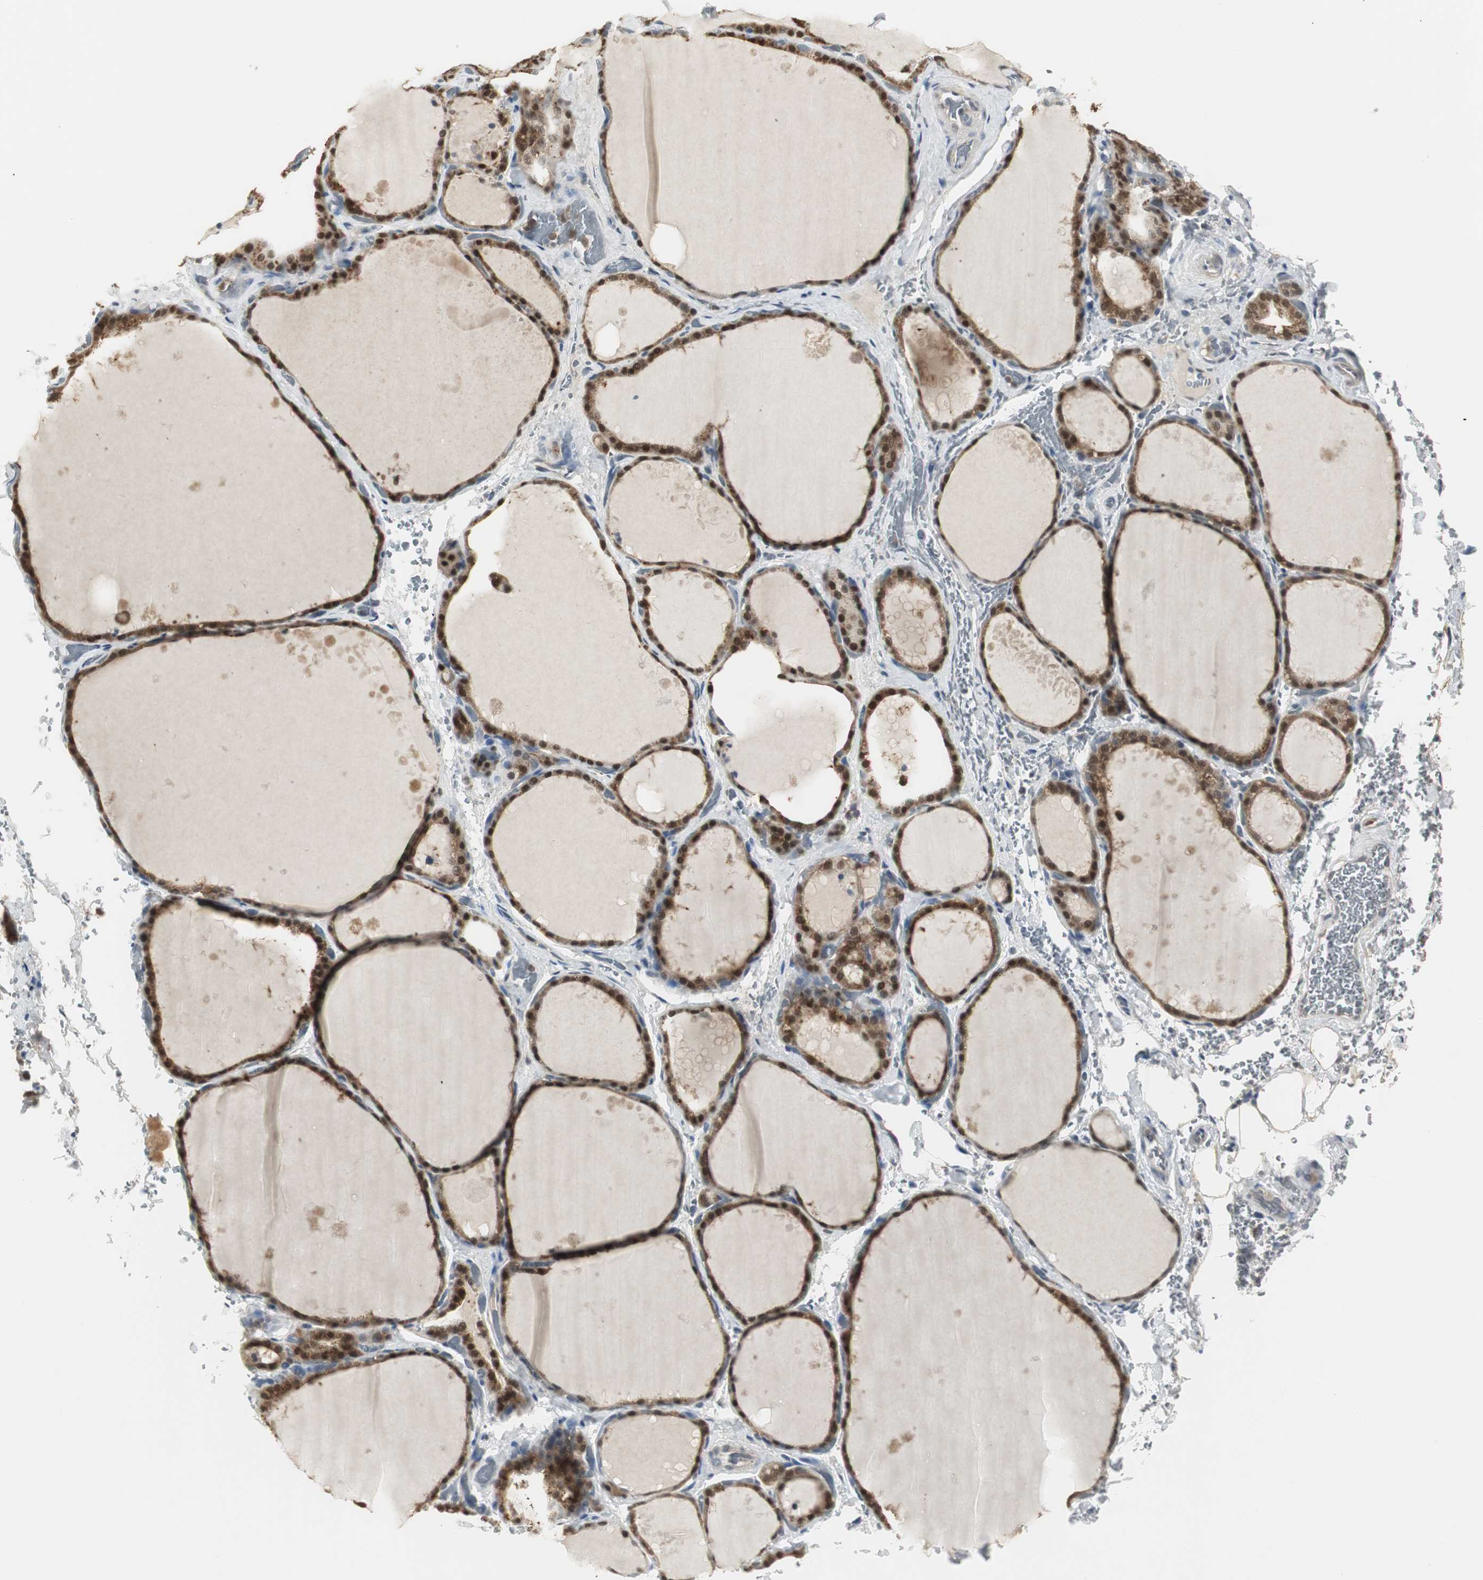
{"staining": {"intensity": "strong", "quantity": ">75%", "location": "cytoplasmic/membranous,nuclear"}, "tissue": "thyroid gland", "cell_type": "Glandular cells", "image_type": "normal", "snomed": [{"axis": "morphology", "description": "Normal tissue, NOS"}, {"axis": "topography", "description": "Thyroid gland"}], "caption": "DAB (3,3'-diaminobenzidine) immunohistochemical staining of benign thyroid gland displays strong cytoplasmic/membranous,nuclear protein positivity in approximately >75% of glandular cells. (DAB IHC with brightfield microscopy, high magnification).", "gene": "PLIN3", "patient": {"sex": "male", "age": 61}}